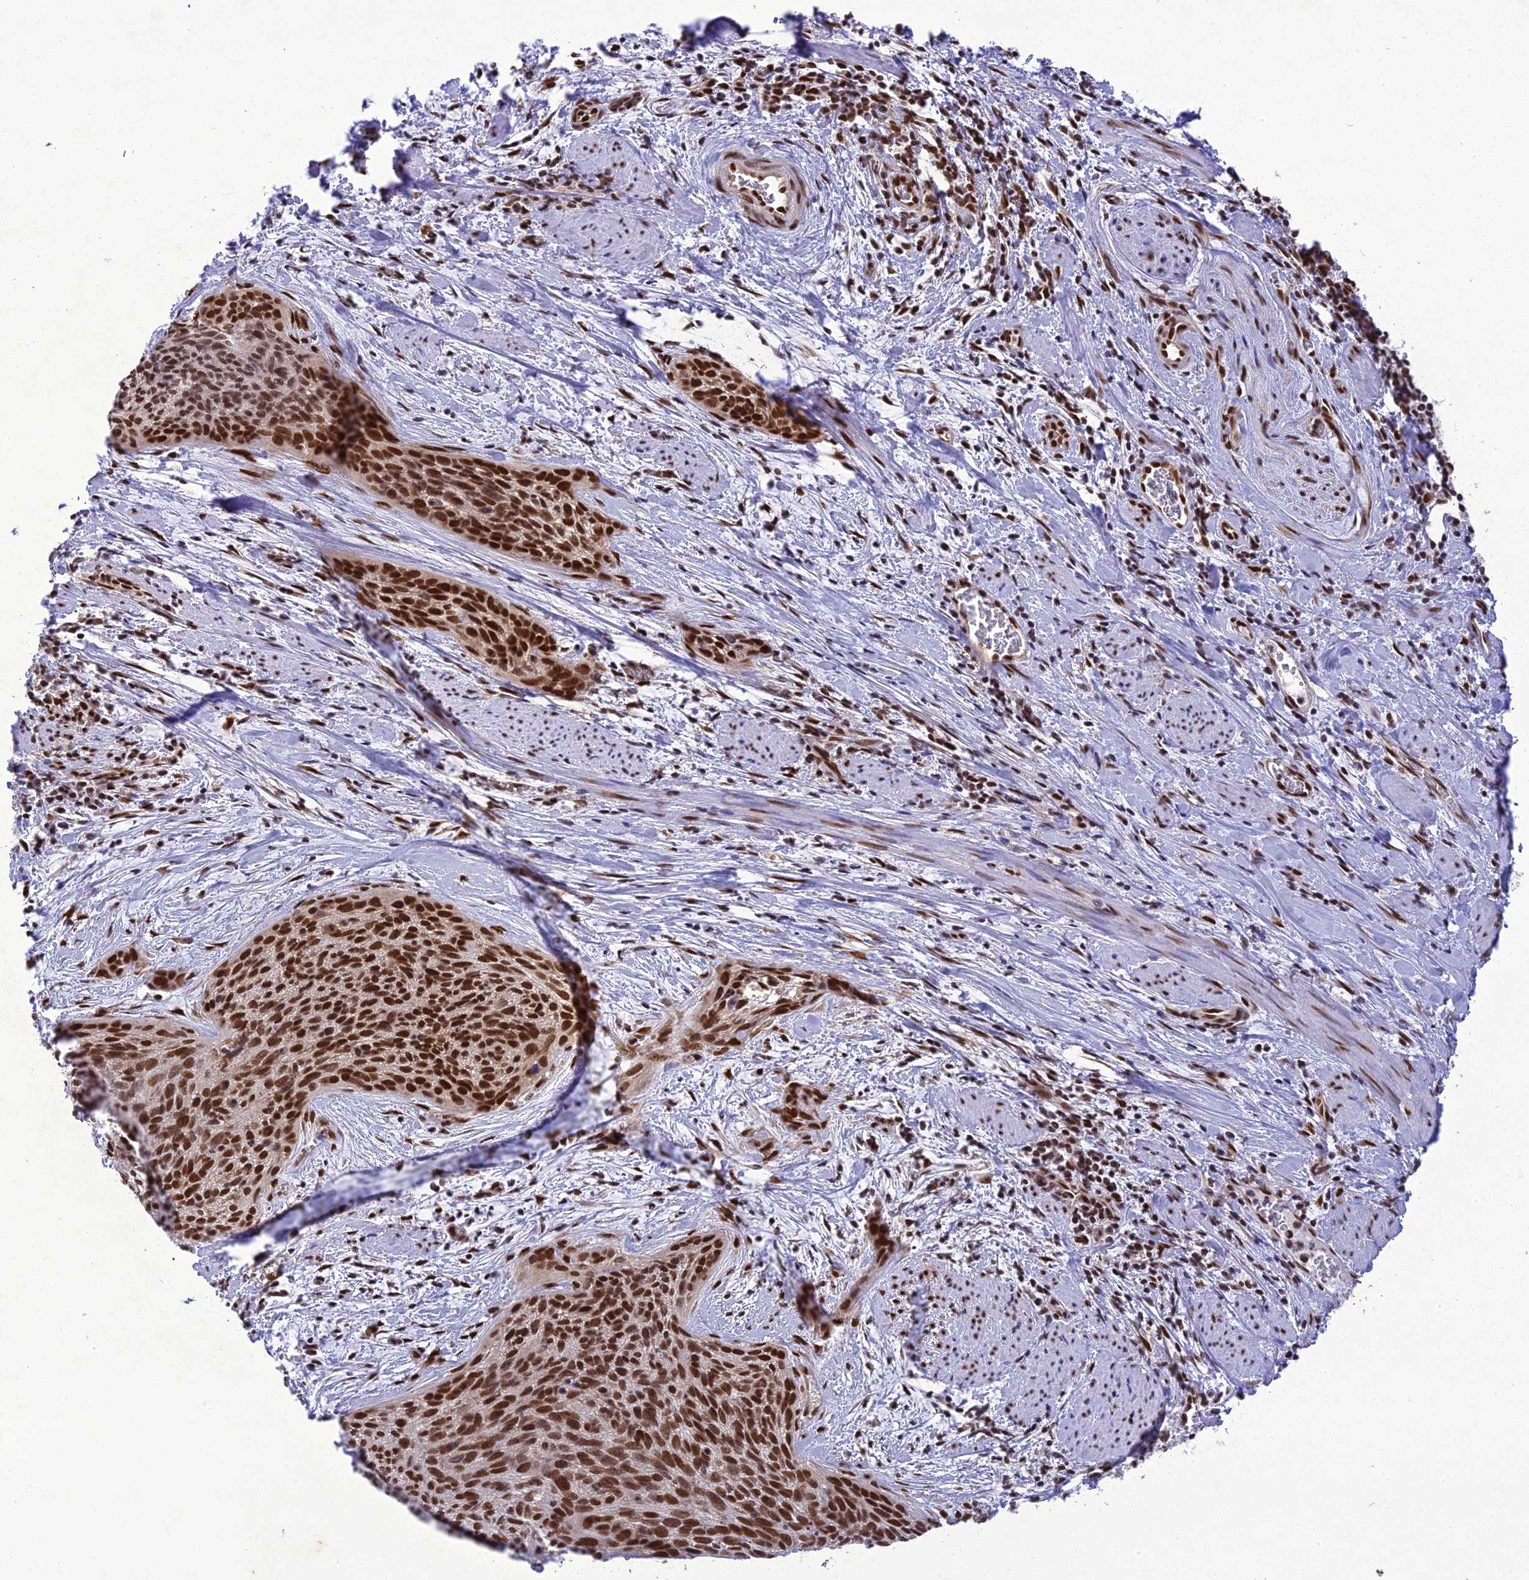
{"staining": {"intensity": "strong", "quantity": ">75%", "location": "nuclear"}, "tissue": "cervical cancer", "cell_type": "Tumor cells", "image_type": "cancer", "snomed": [{"axis": "morphology", "description": "Squamous cell carcinoma, NOS"}, {"axis": "topography", "description": "Cervix"}], "caption": "Cervical cancer (squamous cell carcinoma) stained for a protein (brown) exhibits strong nuclear positive expression in approximately >75% of tumor cells.", "gene": "DDX1", "patient": {"sex": "female", "age": 55}}